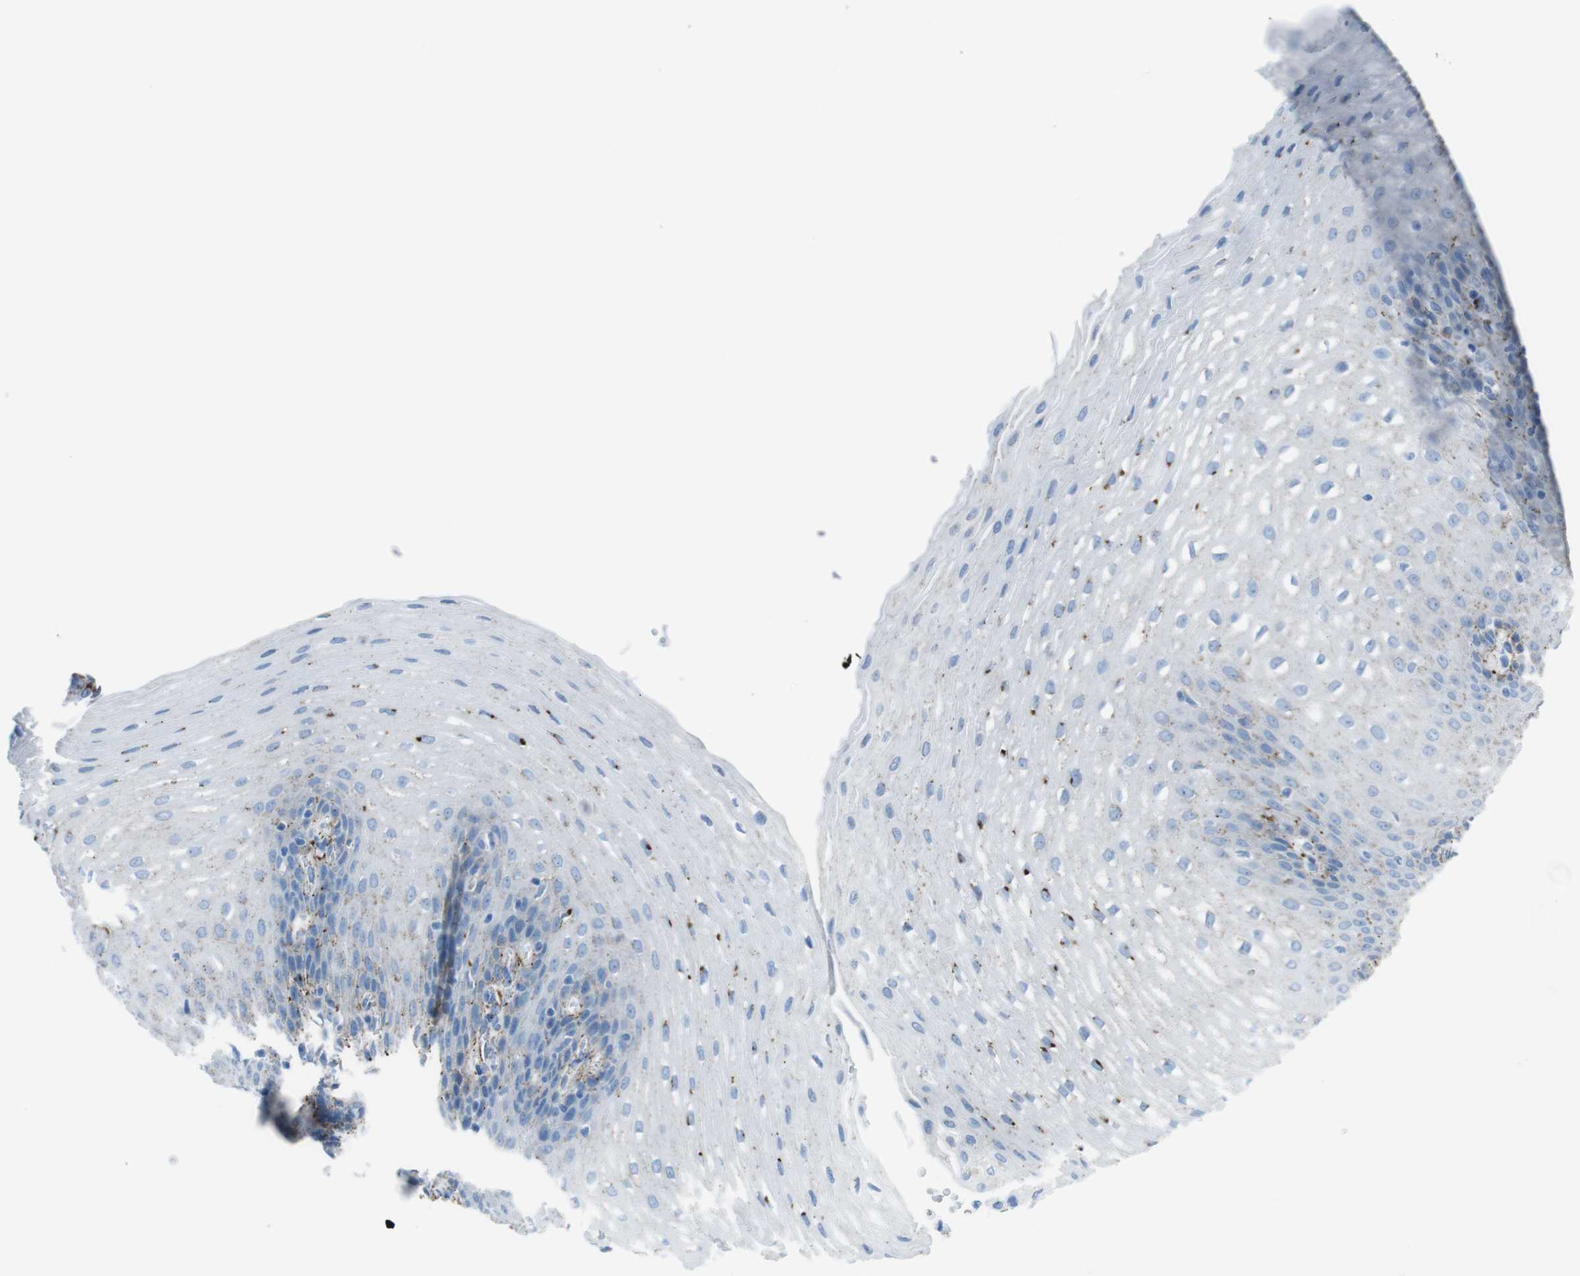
{"staining": {"intensity": "moderate", "quantity": "<25%", "location": "cytoplasmic/membranous"}, "tissue": "esophagus", "cell_type": "Squamous epithelial cells", "image_type": "normal", "snomed": [{"axis": "morphology", "description": "Normal tissue, NOS"}, {"axis": "topography", "description": "Esophagus"}], "caption": "Immunohistochemical staining of normal esophagus demonstrates moderate cytoplasmic/membranous protein expression in about <25% of squamous epithelial cells.", "gene": "SCARB2", "patient": {"sex": "male", "age": 48}}